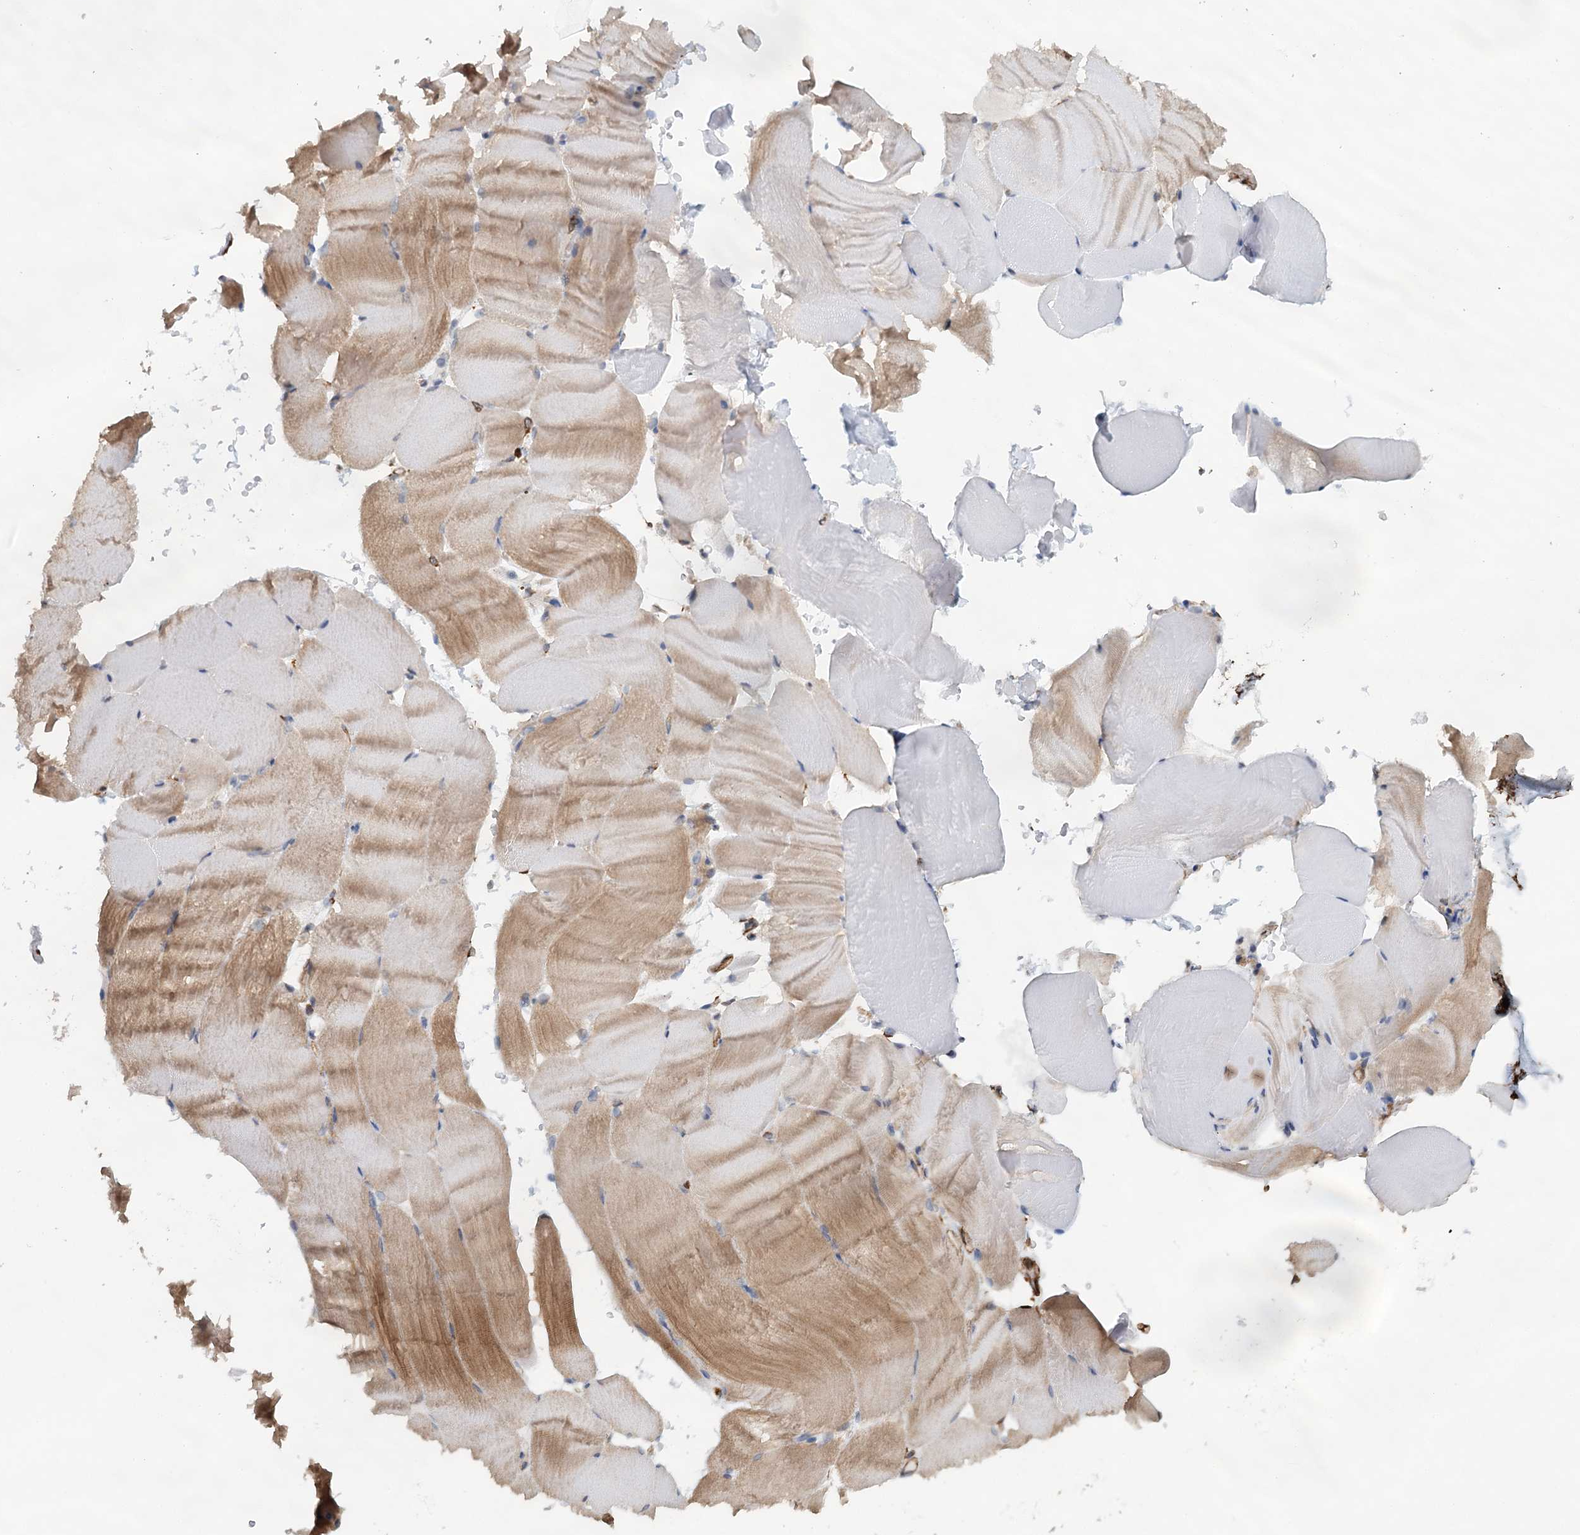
{"staining": {"intensity": "moderate", "quantity": "<25%", "location": "cytoplasmic/membranous"}, "tissue": "skeletal muscle", "cell_type": "Myocytes", "image_type": "normal", "snomed": [{"axis": "morphology", "description": "Normal tissue, NOS"}, {"axis": "topography", "description": "Skeletal muscle"}, {"axis": "topography", "description": "Parathyroid gland"}], "caption": "An immunohistochemistry photomicrograph of unremarkable tissue is shown. Protein staining in brown shows moderate cytoplasmic/membranous positivity in skeletal muscle within myocytes.", "gene": "SYNPO", "patient": {"sex": "female", "age": 37}}